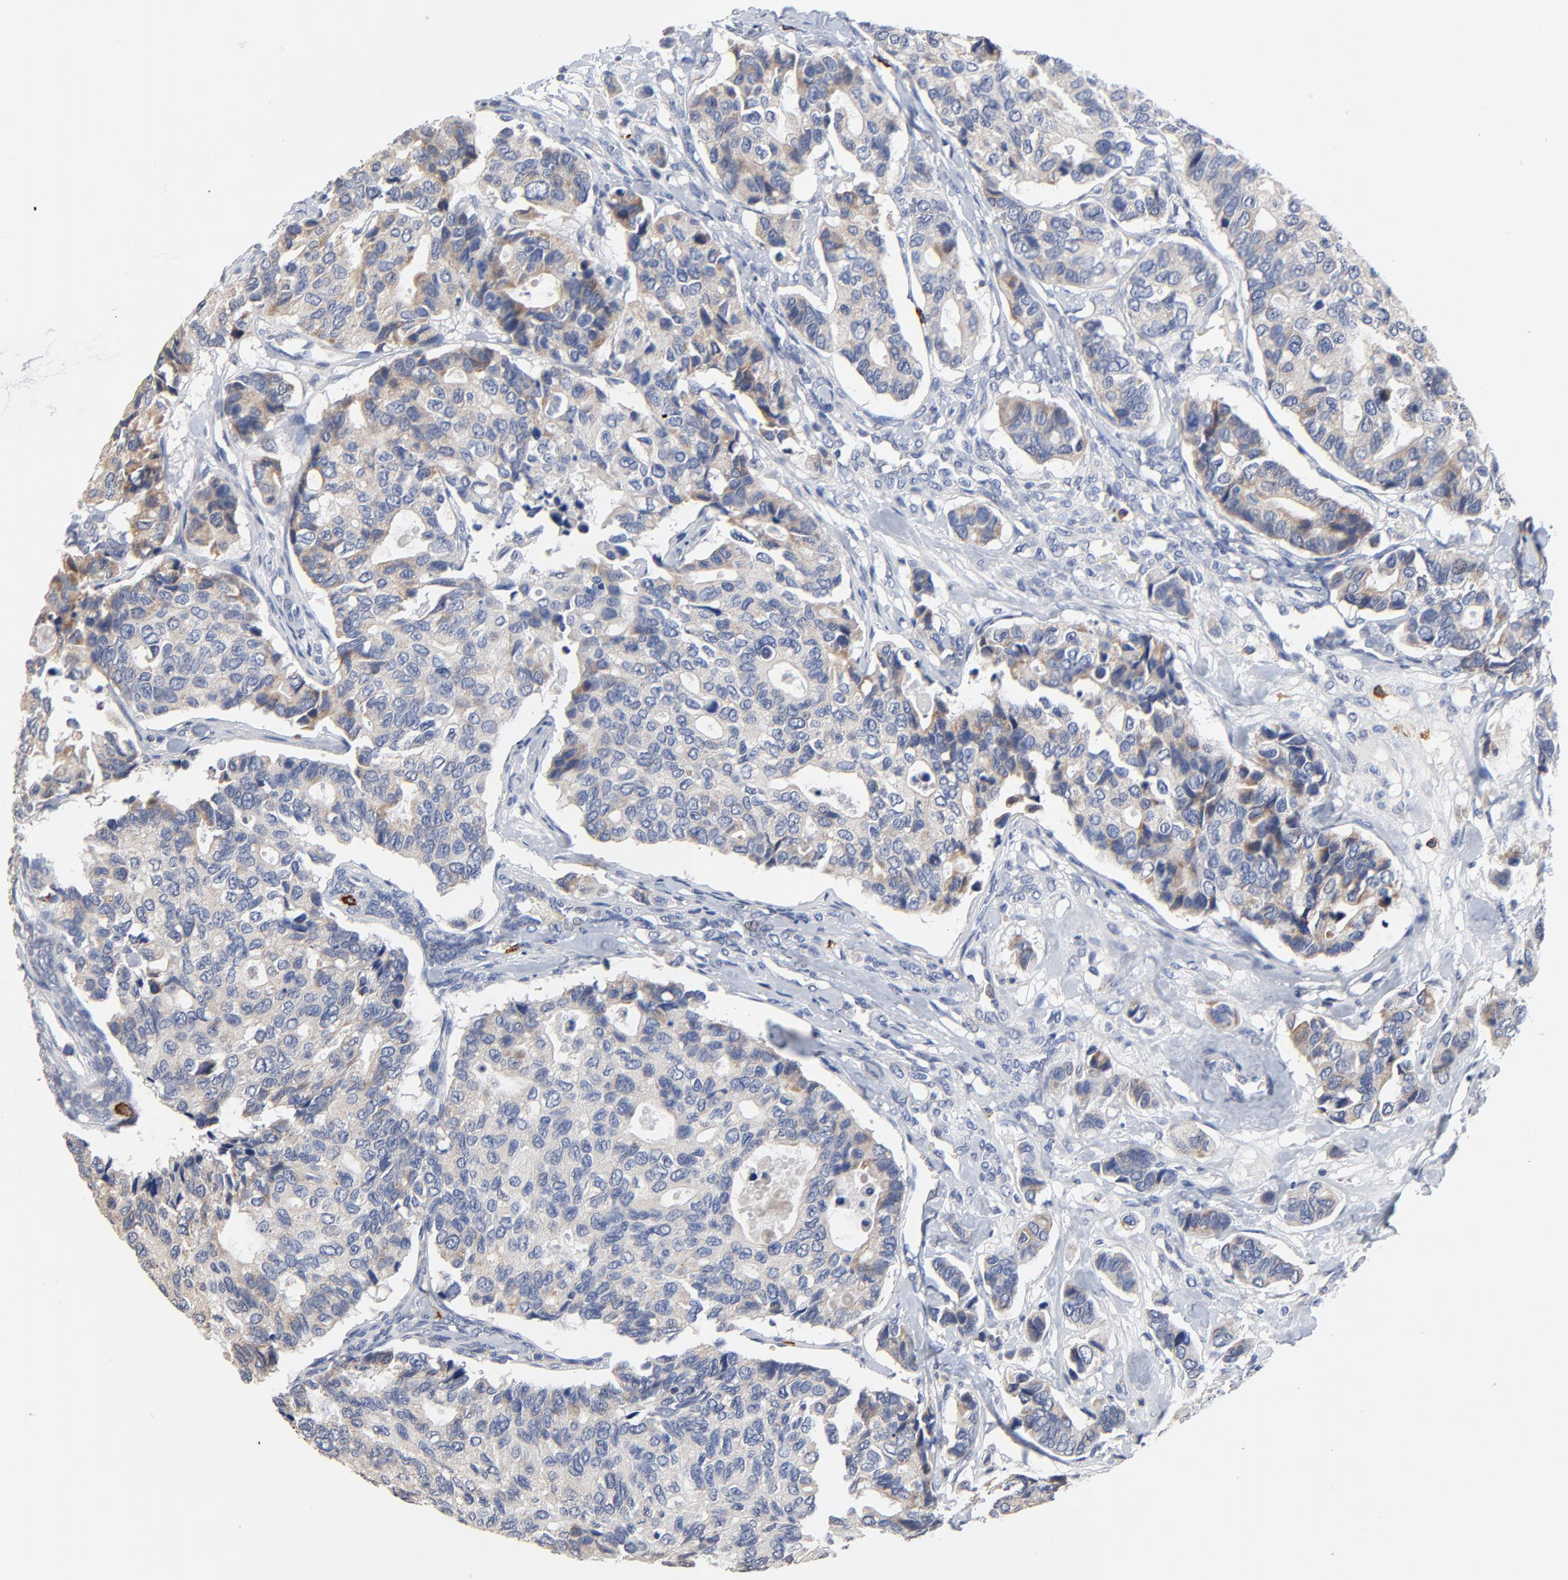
{"staining": {"intensity": "moderate", "quantity": "25%-75%", "location": "cytoplasmic/membranous"}, "tissue": "breast cancer", "cell_type": "Tumor cells", "image_type": "cancer", "snomed": [{"axis": "morphology", "description": "Duct carcinoma"}, {"axis": "topography", "description": "Breast"}], "caption": "Protein staining demonstrates moderate cytoplasmic/membranous positivity in approximately 25%-75% of tumor cells in intraductal carcinoma (breast). (brown staining indicates protein expression, while blue staining denotes nuclei).", "gene": "FBXL5", "patient": {"sex": "female", "age": 69}}